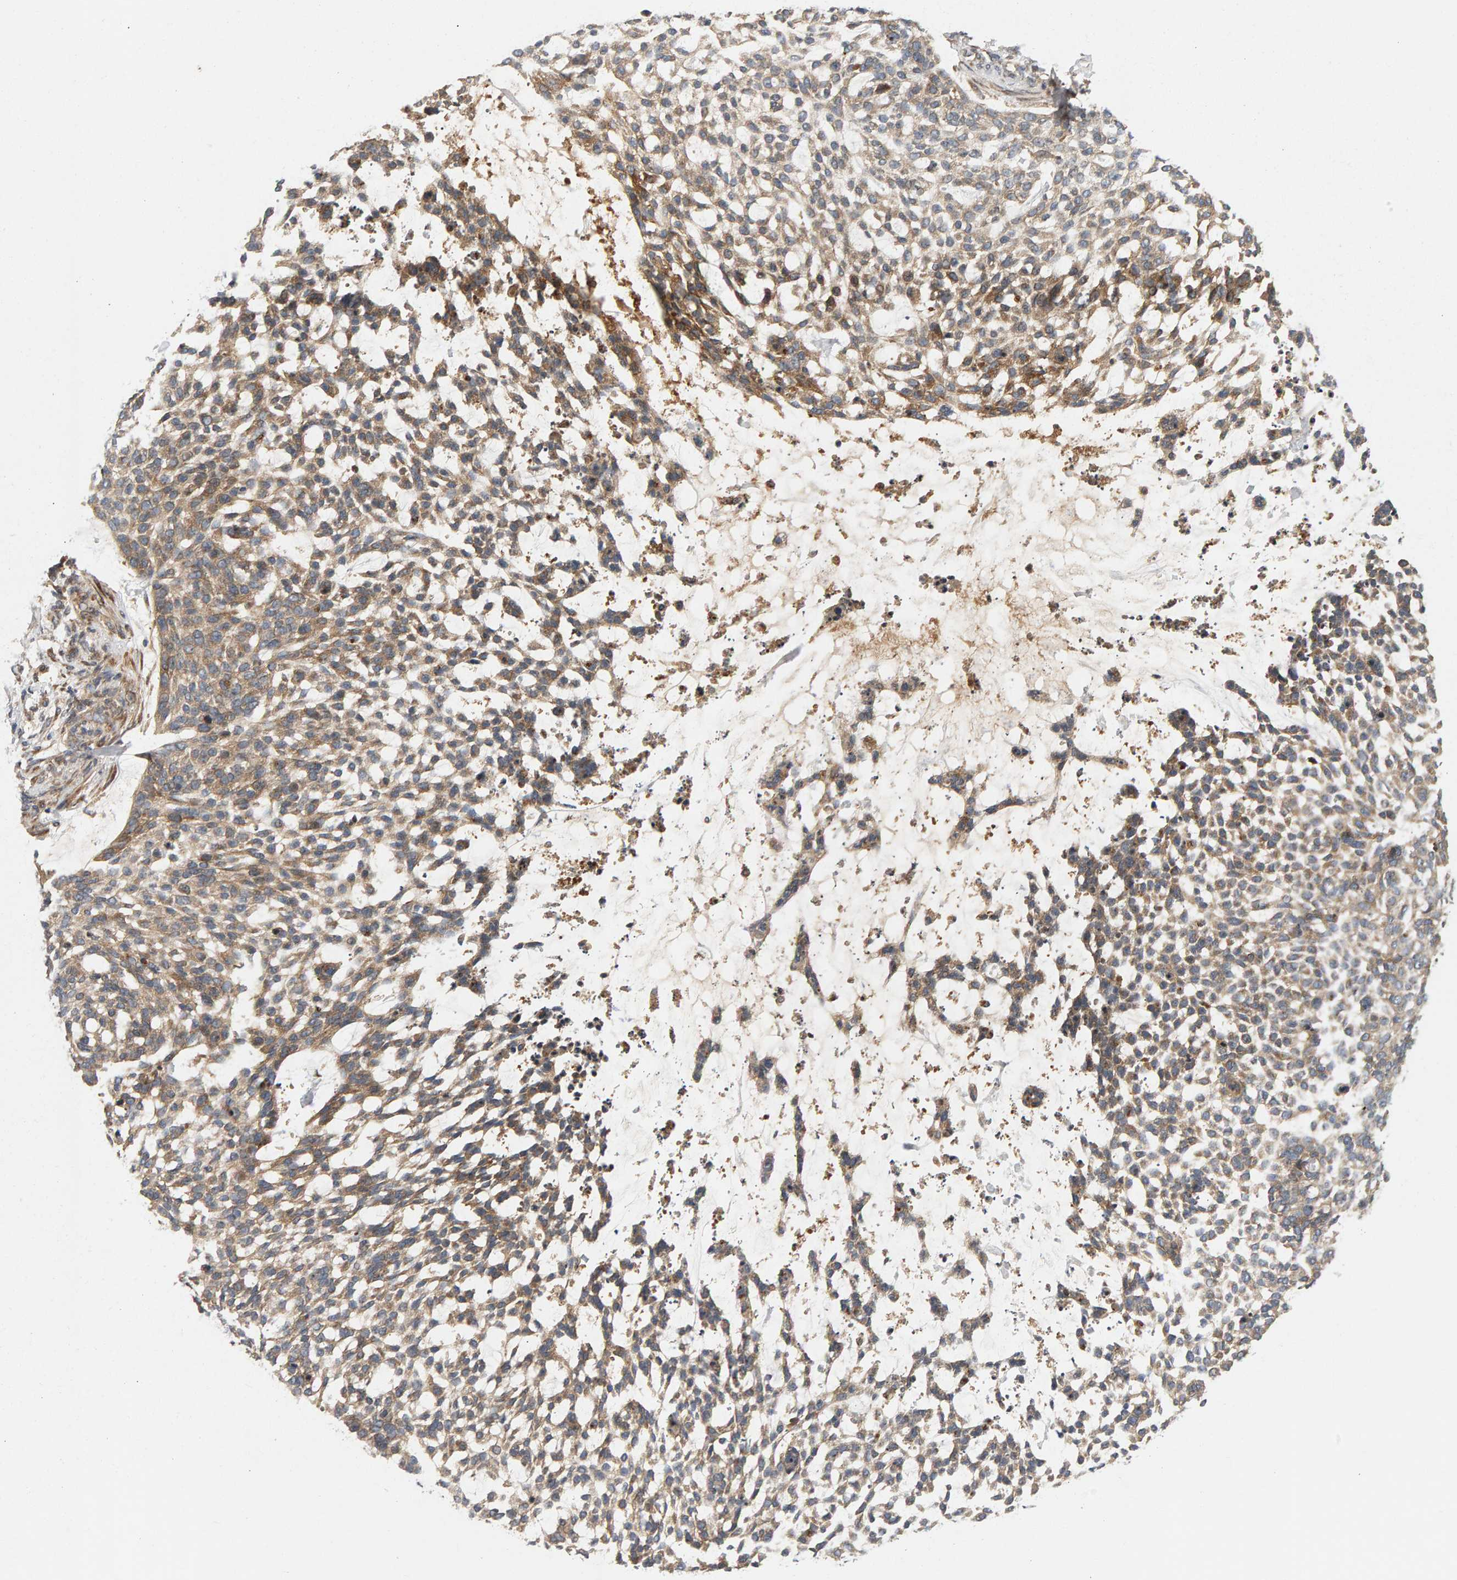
{"staining": {"intensity": "moderate", "quantity": ">75%", "location": "cytoplasmic/membranous"}, "tissue": "skin cancer", "cell_type": "Tumor cells", "image_type": "cancer", "snomed": [{"axis": "morphology", "description": "Basal cell carcinoma"}, {"axis": "topography", "description": "Skin"}], "caption": "Immunohistochemical staining of human skin cancer (basal cell carcinoma) displays moderate cytoplasmic/membranous protein staining in approximately >75% of tumor cells.", "gene": "BAHCC1", "patient": {"sex": "female", "age": 64}}